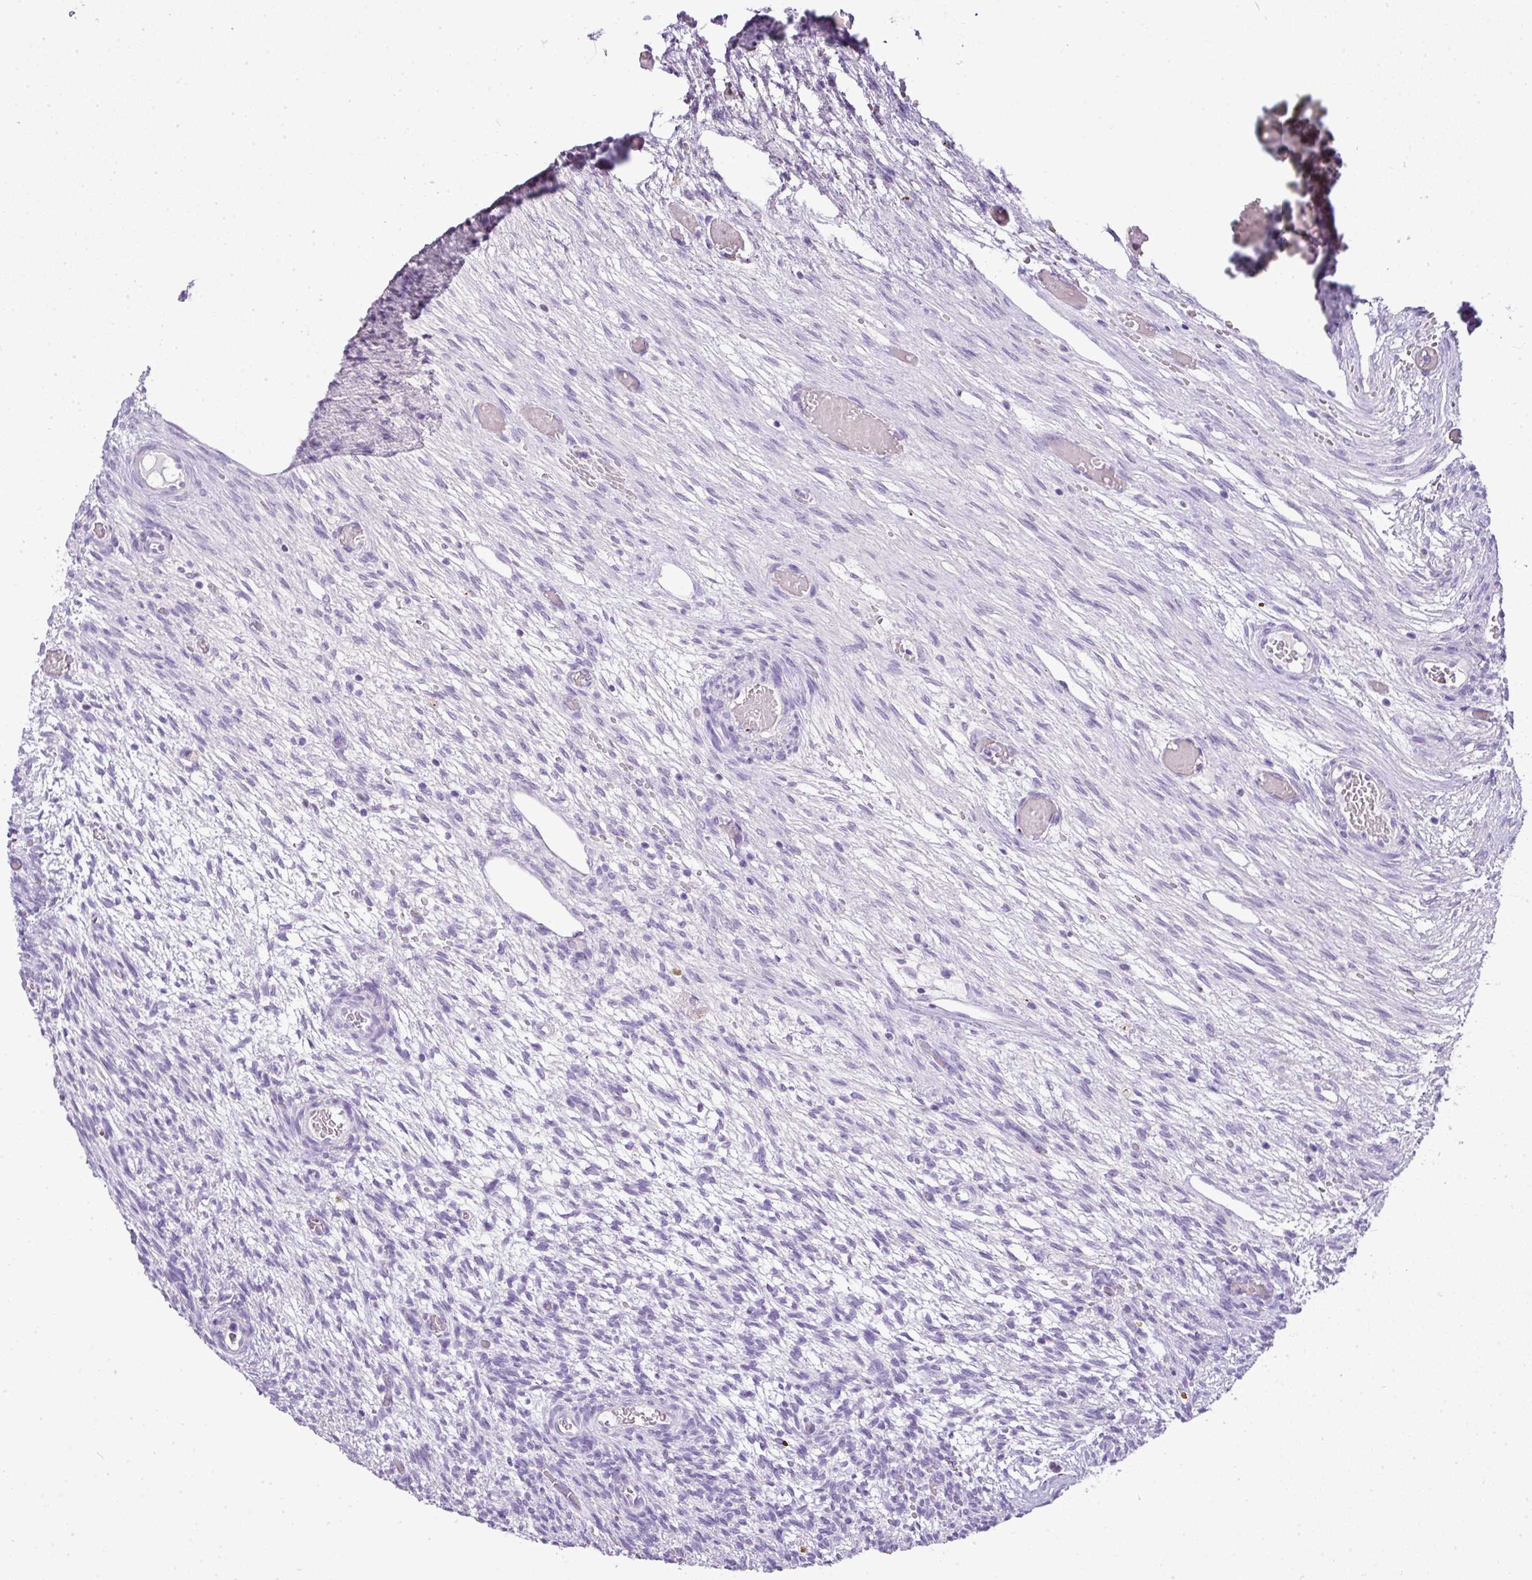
{"staining": {"intensity": "negative", "quantity": "none", "location": "none"}, "tissue": "ovary", "cell_type": "Ovarian stroma cells", "image_type": "normal", "snomed": [{"axis": "morphology", "description": "Normal tissue, NOS"}, {"axis": "topography", "description": "Ovary"}], "caption": "Immunohistochemical staining of benign human ovary reveals no significant expression in ovarian stroma cells. The staining was performed using DAB to visualize the protein expression in brown, while the nuclei were stained in blue with hematoxylin (Magnification: 20x).", "gene": "BCL11A", "patient": {"sex": "female", "age": 67}}